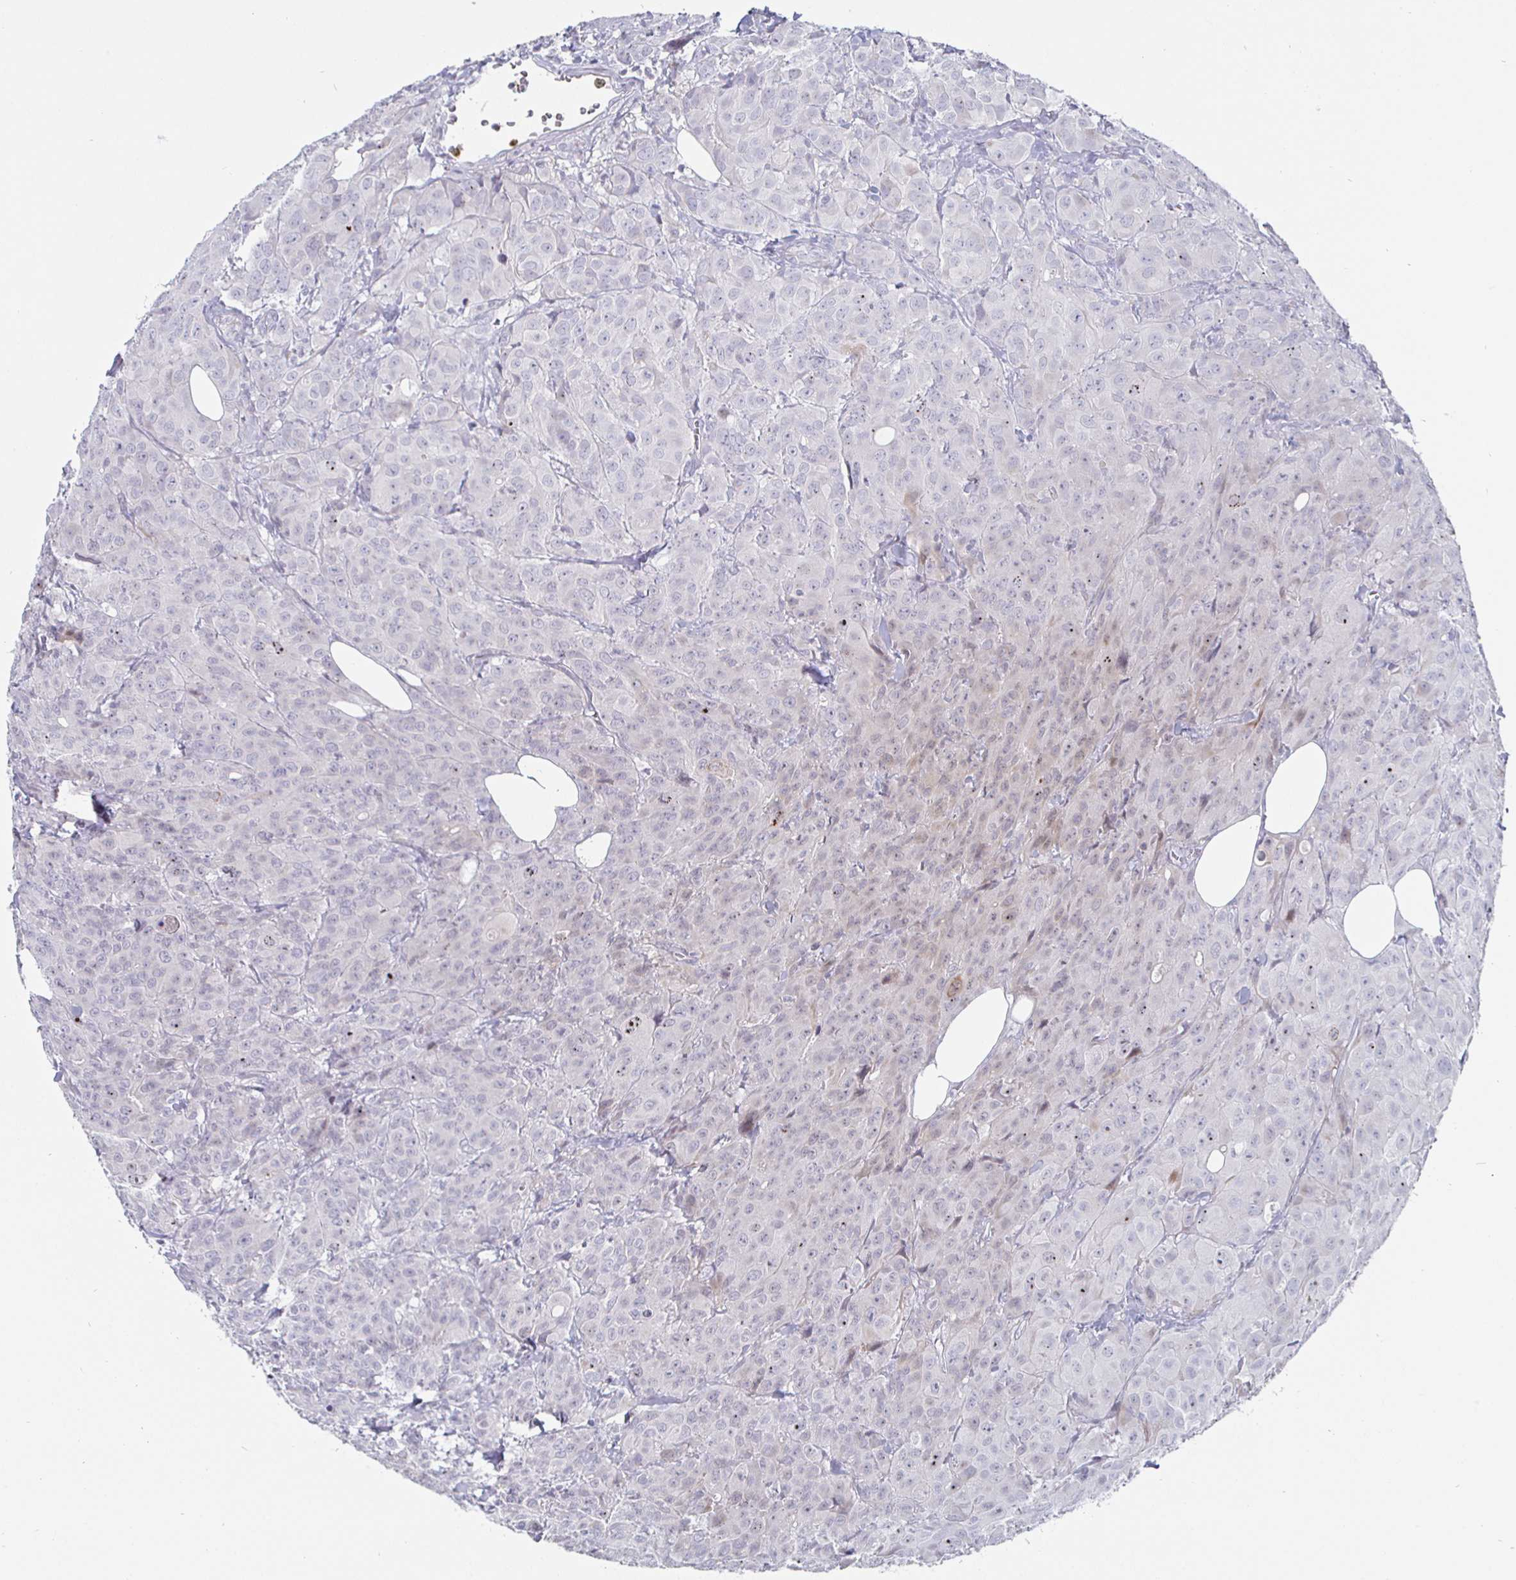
{"staining": {"intensity": "negative", "quantity": "none", "location": "none"}, "tissue": "breast cancer", "cell_type": "Tumor cells", "image_type": "cancer", "snomed": [{"axis": "morphology", "description": "Normal tissue, NOS"}, {"axis": "morphology", "description": "Duct carcinoma"}, {"axis": "topography", "description": "Breast"}], "caption": "Human breast cancer (intraductal carcinoma) stained for a protein using immunohistochemistry demonstrates no staining in tumor cells.", "gene": "DMRTB1", "patient": {"sex": "female", "age": 43}}